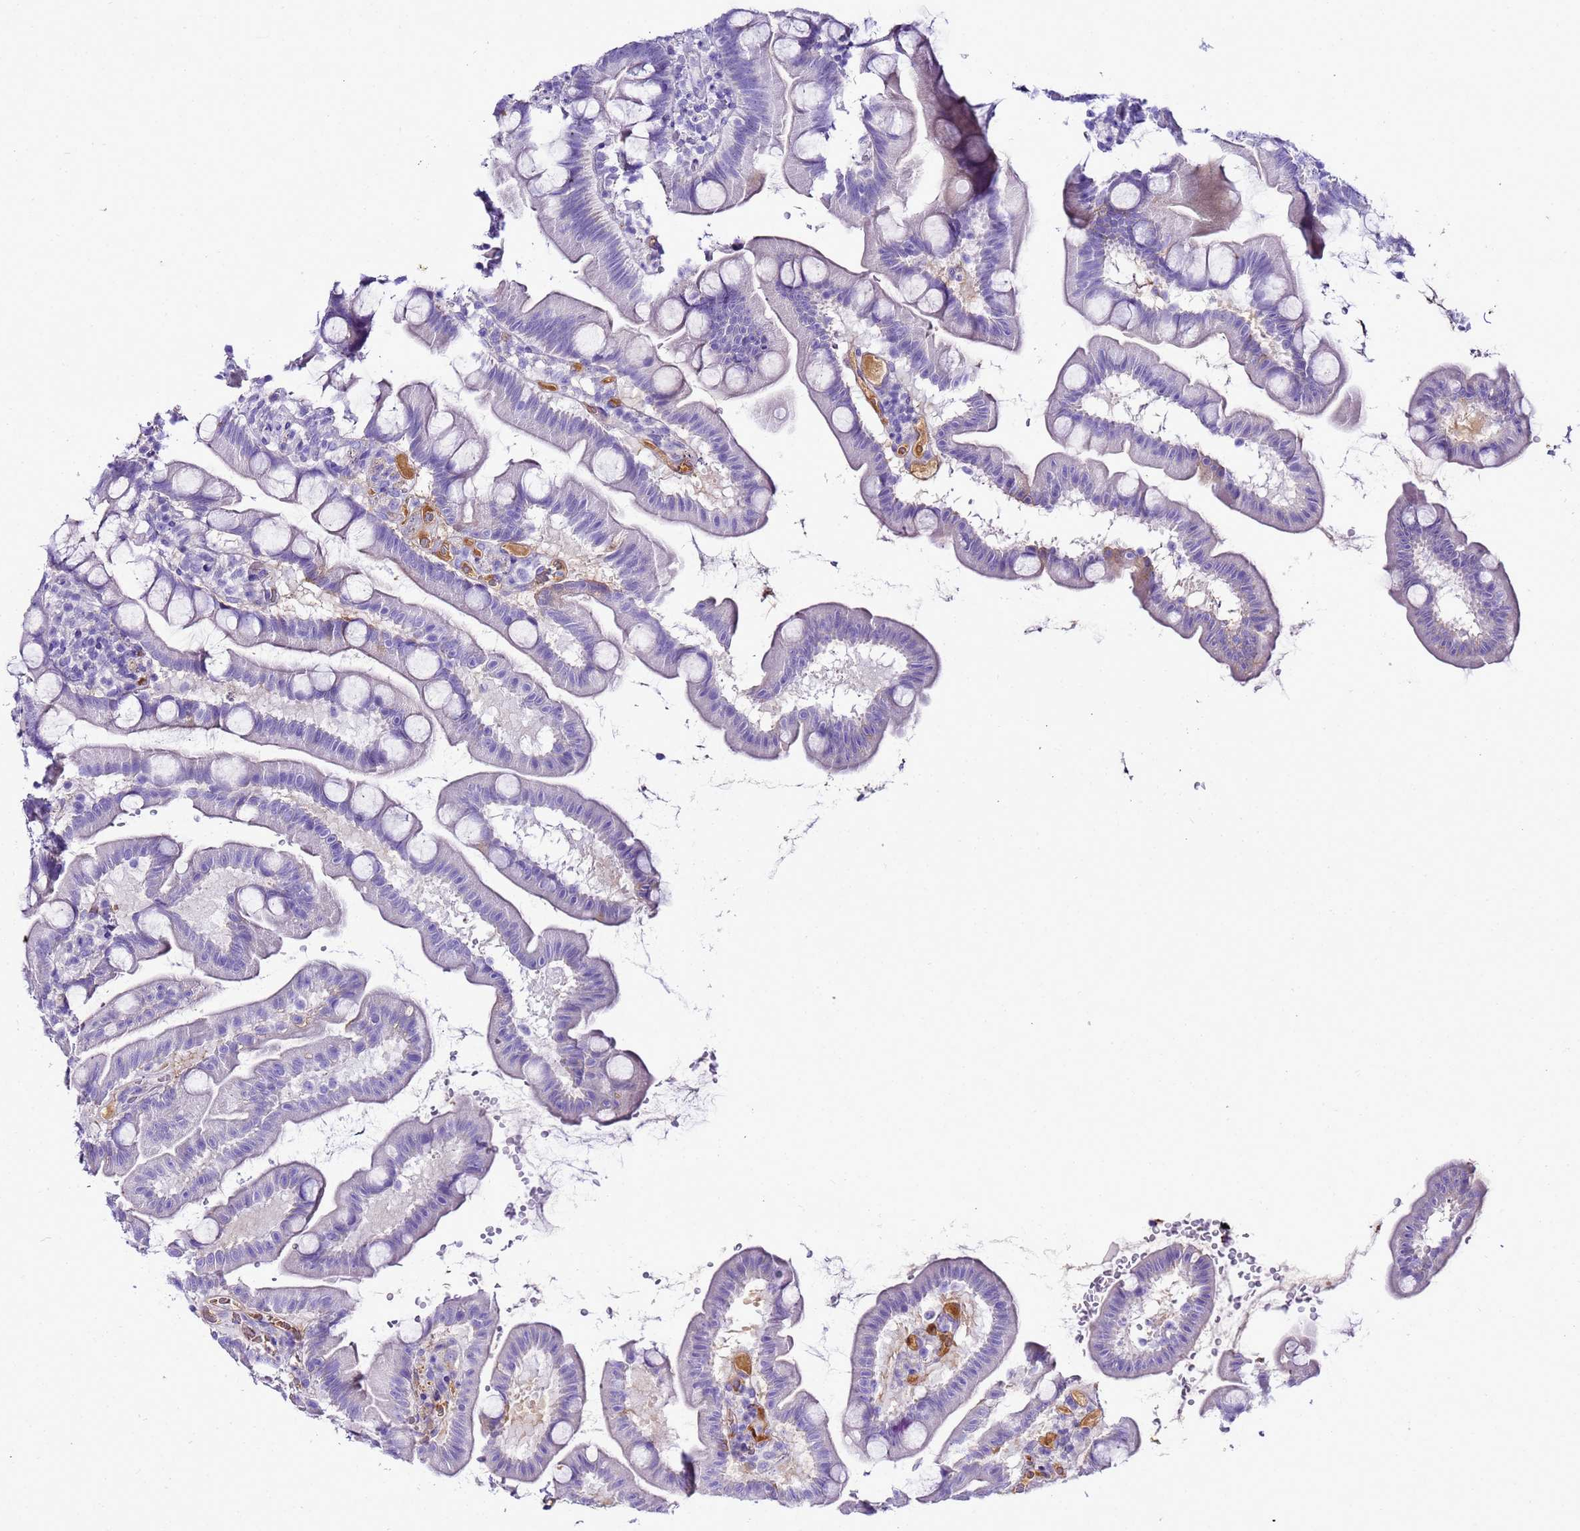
{"staining": {"intensity": "negative", "quantity": "none", "location": "none"}, "tissue": "small intestine", "cell_type": "Glandular cells", "image_type": "normal", "snomed": [{"axis": "morphology", "description": "Normal tissue, NOS"}, {"axis": "topography", "description": "Small intestine"}], "caption": "Glandular cells show no significant protein expression in normal small intestine. (Brightfield microscopy of DAB immunohistochemistry (IHC) at high magnification).", "gene": "CFHR1", "patient": {"sex": "female", "age": 68}}